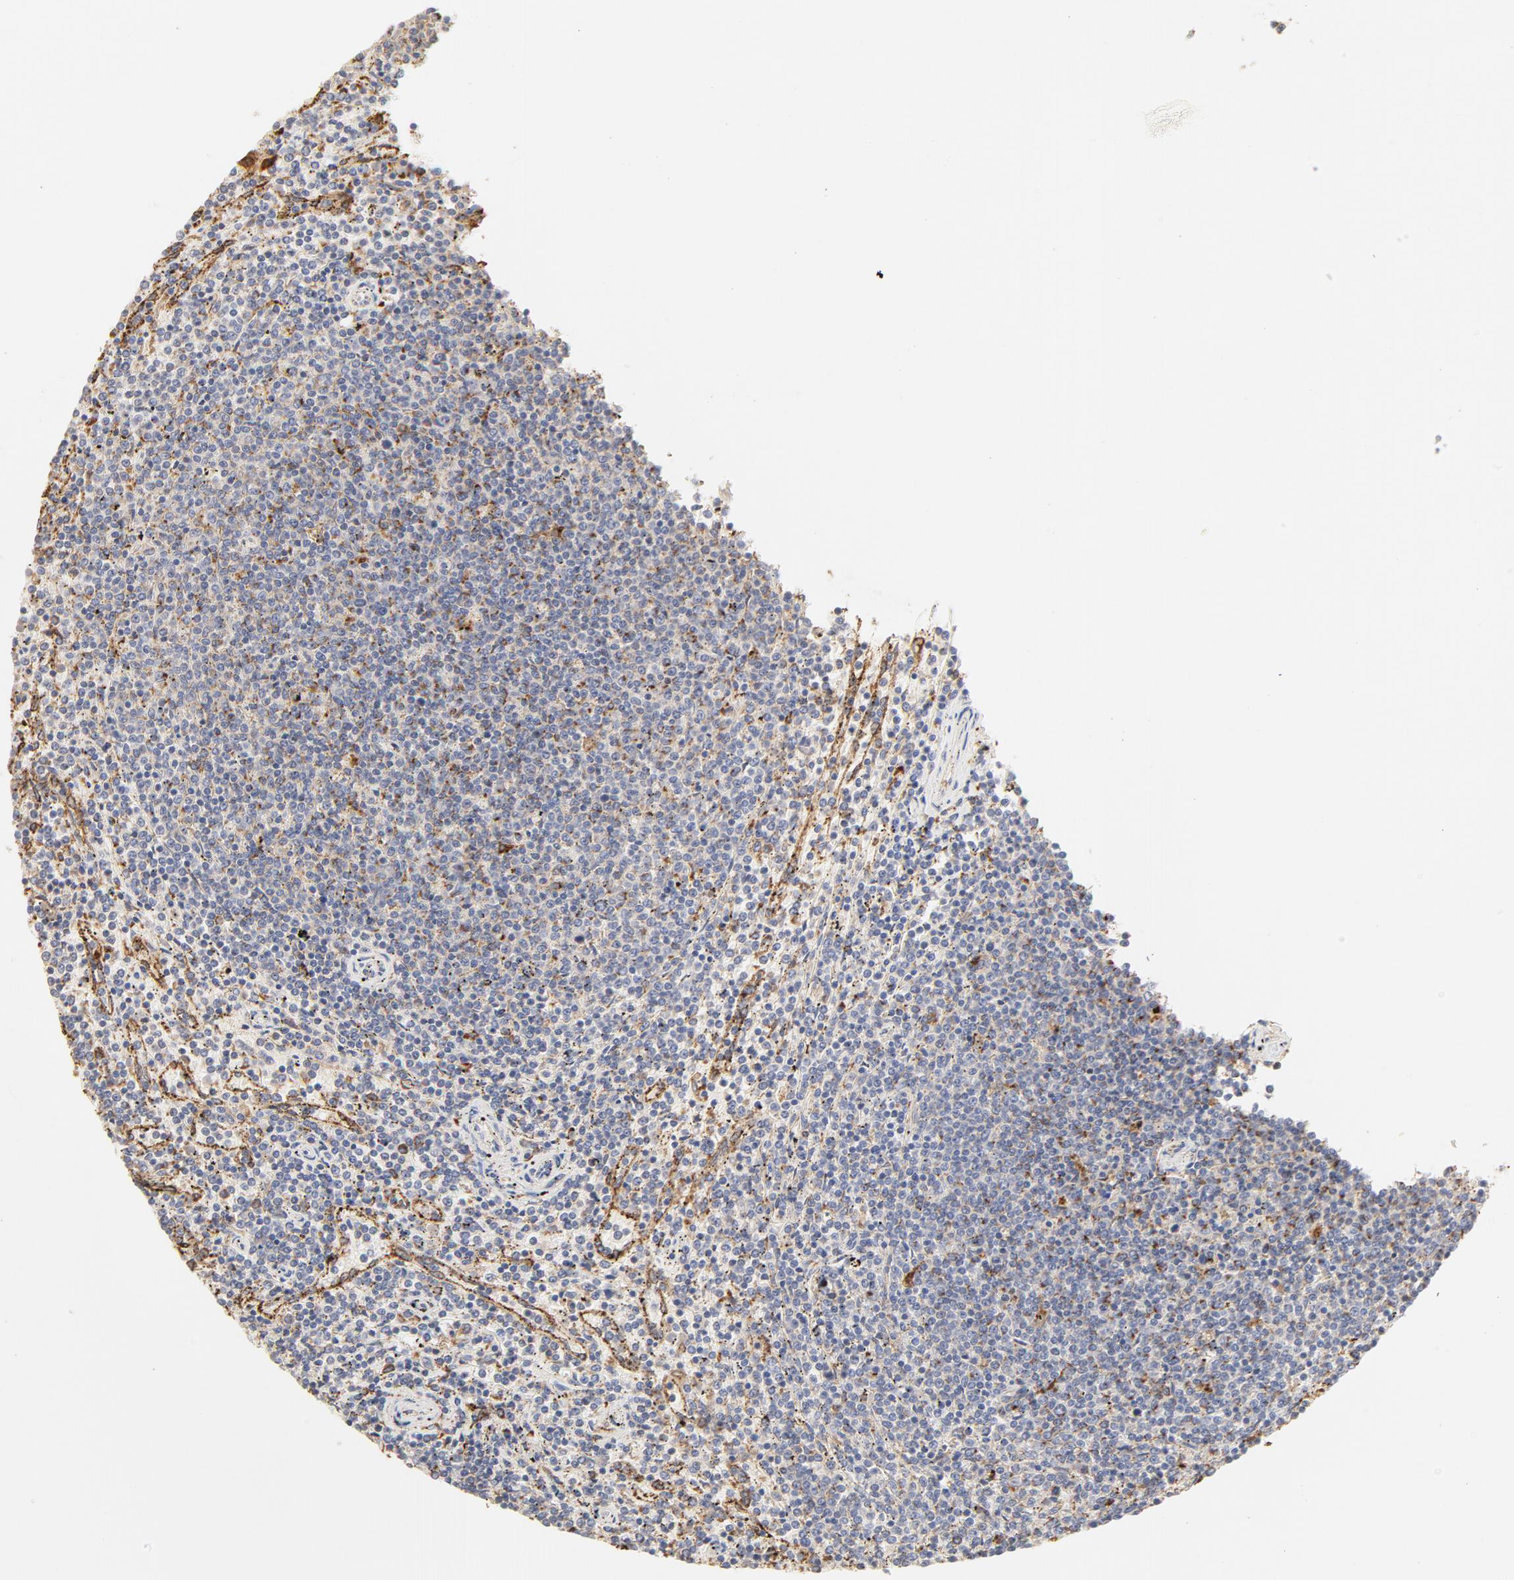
{"staining": {"intensity": "negative", "quantity": "none", "location": "none"}, "tissue": "lymphoma", "cell_type": "Tumor cells", "image_type": "cancer", "snomed": [{"axis": "morphology", "description": "Malignant lymphoma, non-Hodgkin's type, Low grade"}, {"axis": "topography", "description": "Spleen"}], "caption": "IHC photomicrograph of neoplastic tissue: human malignant lymphoma, non-Hodgkin's type (low-grade) stained with DAB reveals no significant protein staining in tumor cells.", "gene": "CTSH", "patient": {"sex": "female", "age": 50}}